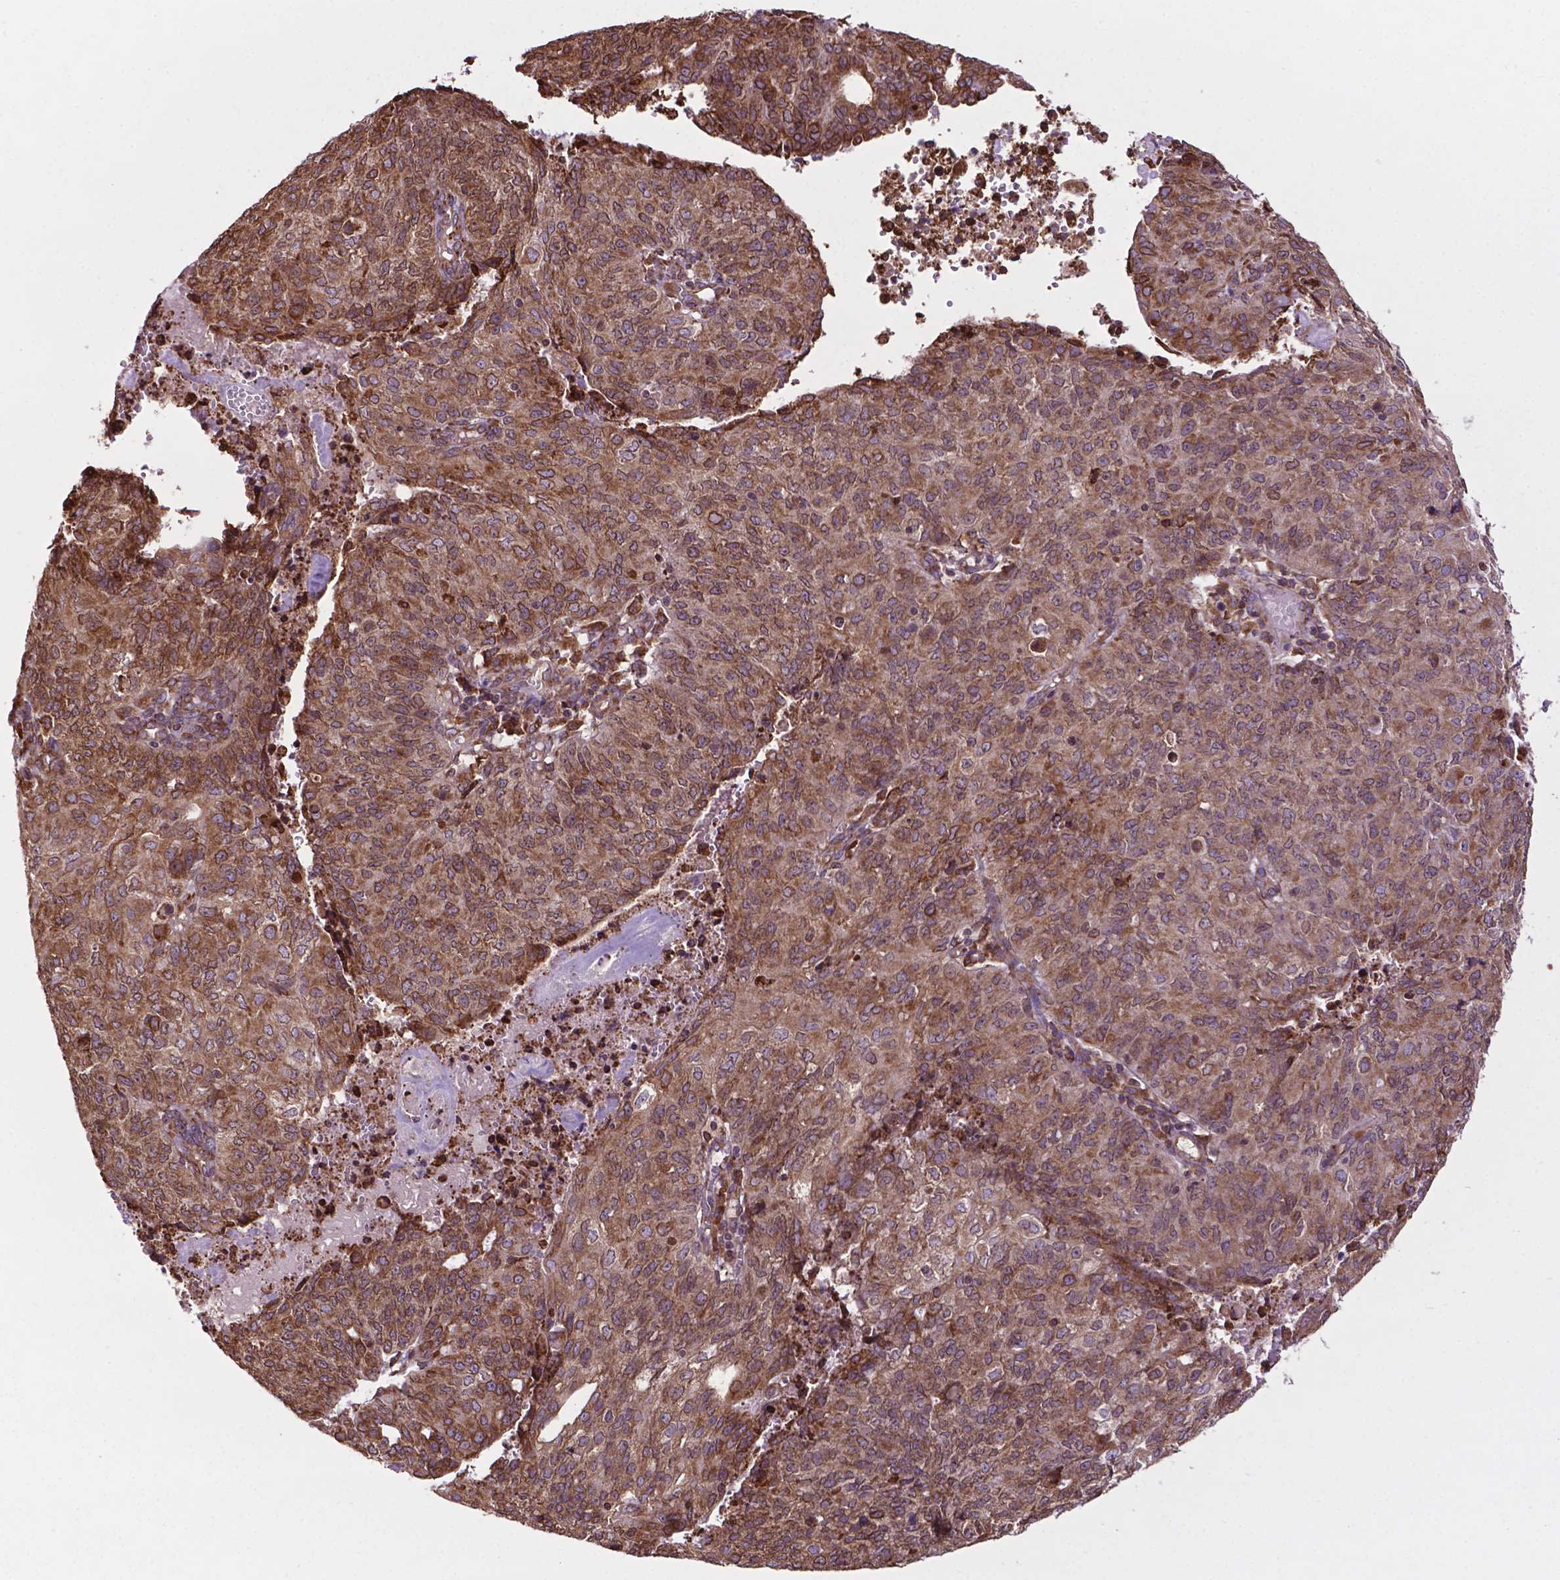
{"staining": {"intensity": "moderate", "quantity": ">75%", "location": "cytoplasmic/membranous"}, "tissue": "endometrial cancer", "cell_type": "Tumor cells", "image_type": "cancer", "snomed": [{"axis": "morphology", "description": "Adenocarcinoma, NOS"}, {"axis": "topography", "description": "Endometrium"}], "caption": "The photomicrograph demonstrates staining of endometrial cancer (adenocarcinoma), revealing moderate cytoplasmic/membranous protein staining (brown color) within tumor cells.", "gene": "GANAB", "patient": {"sex": "female", "age": 82}}